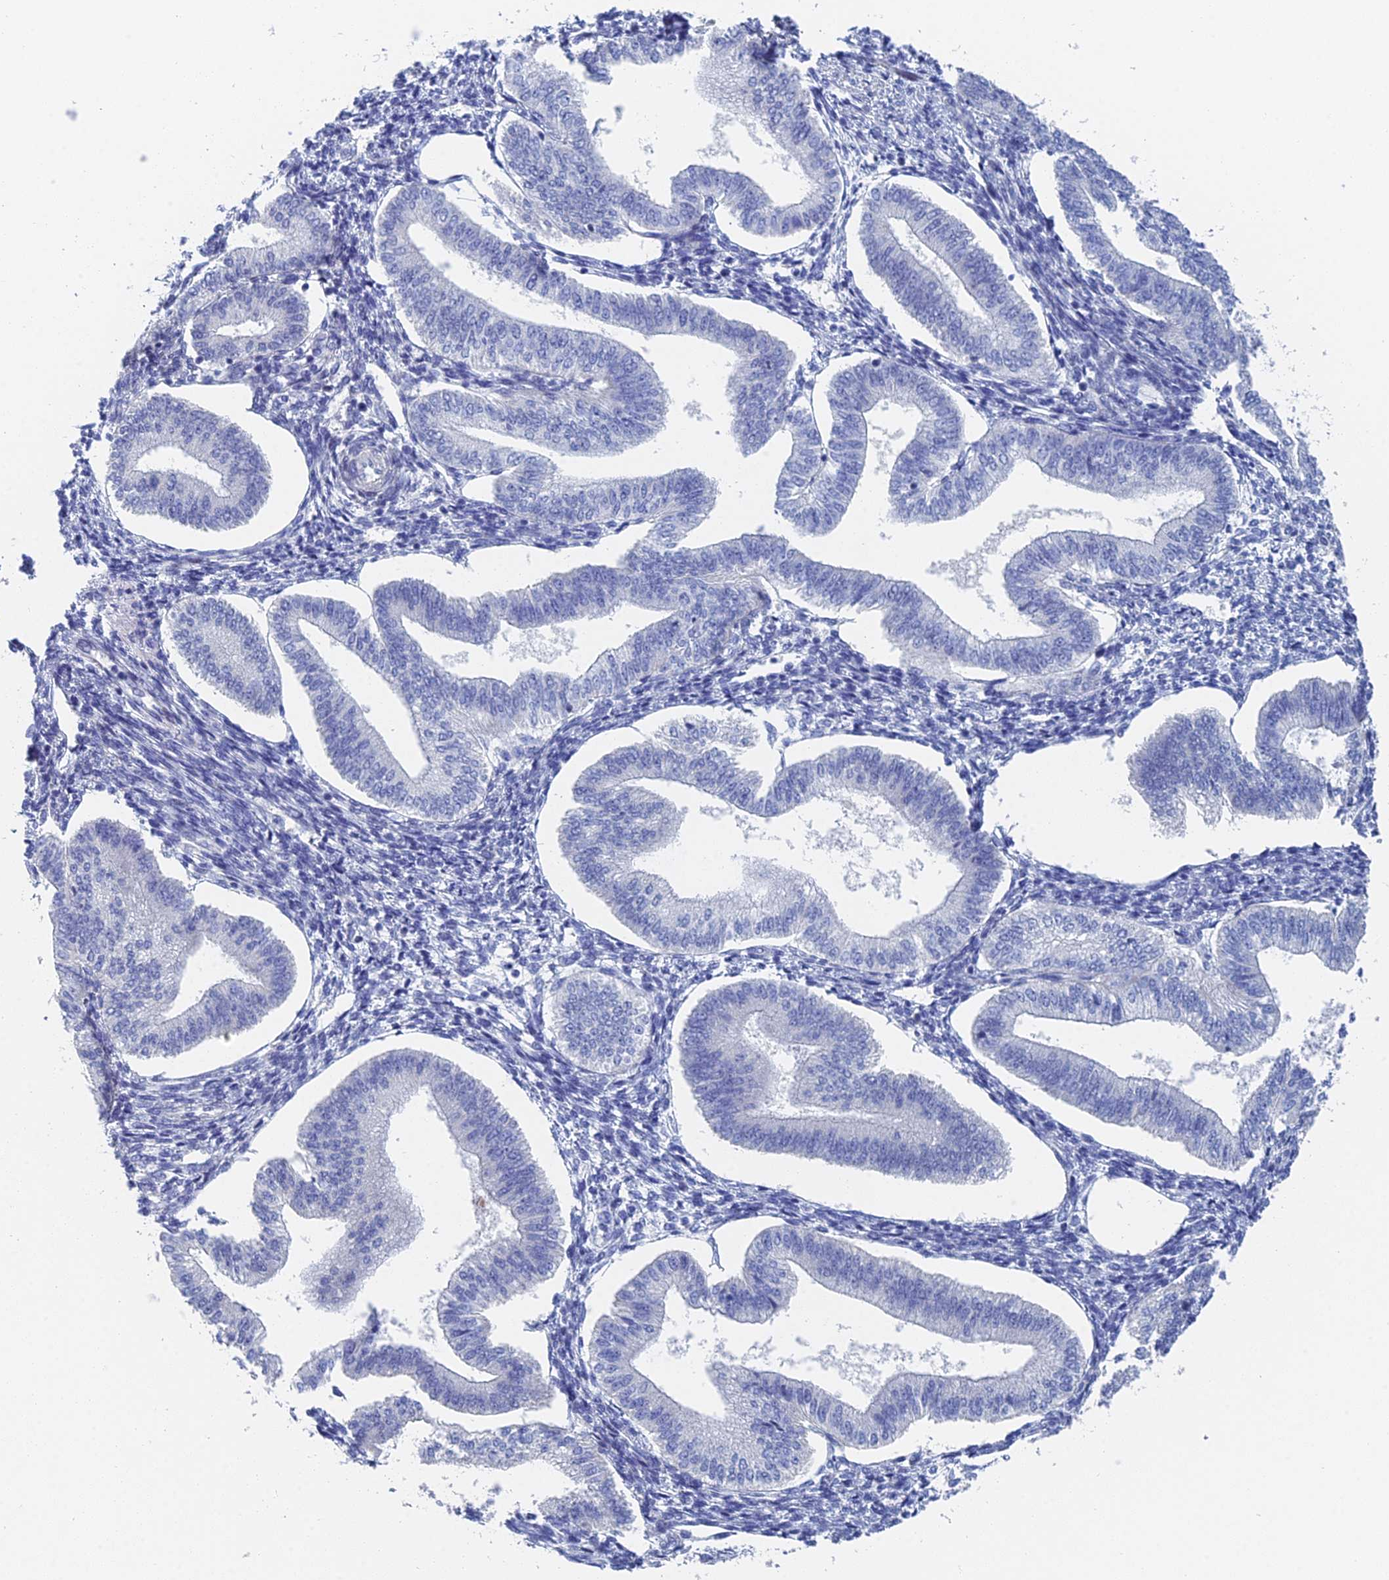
{"staining": {"intensity": "negative", "quantity": "none", "location": "none"}, "tissue": "endometrium", "cell_type": "Cells in endometrial stroma", "image_type": "normal", "snomed": [{"axis": "morphology", "description": "Normal tissue, NOS"}, {"axis": "topography", "description": "Endometrium"}], "caption": "The micrograph exhibits no significant staining in cells in endometrial stroma of endometrium.", "gene": "DRGX", "patient": {"sex": "female", "age": 34}}